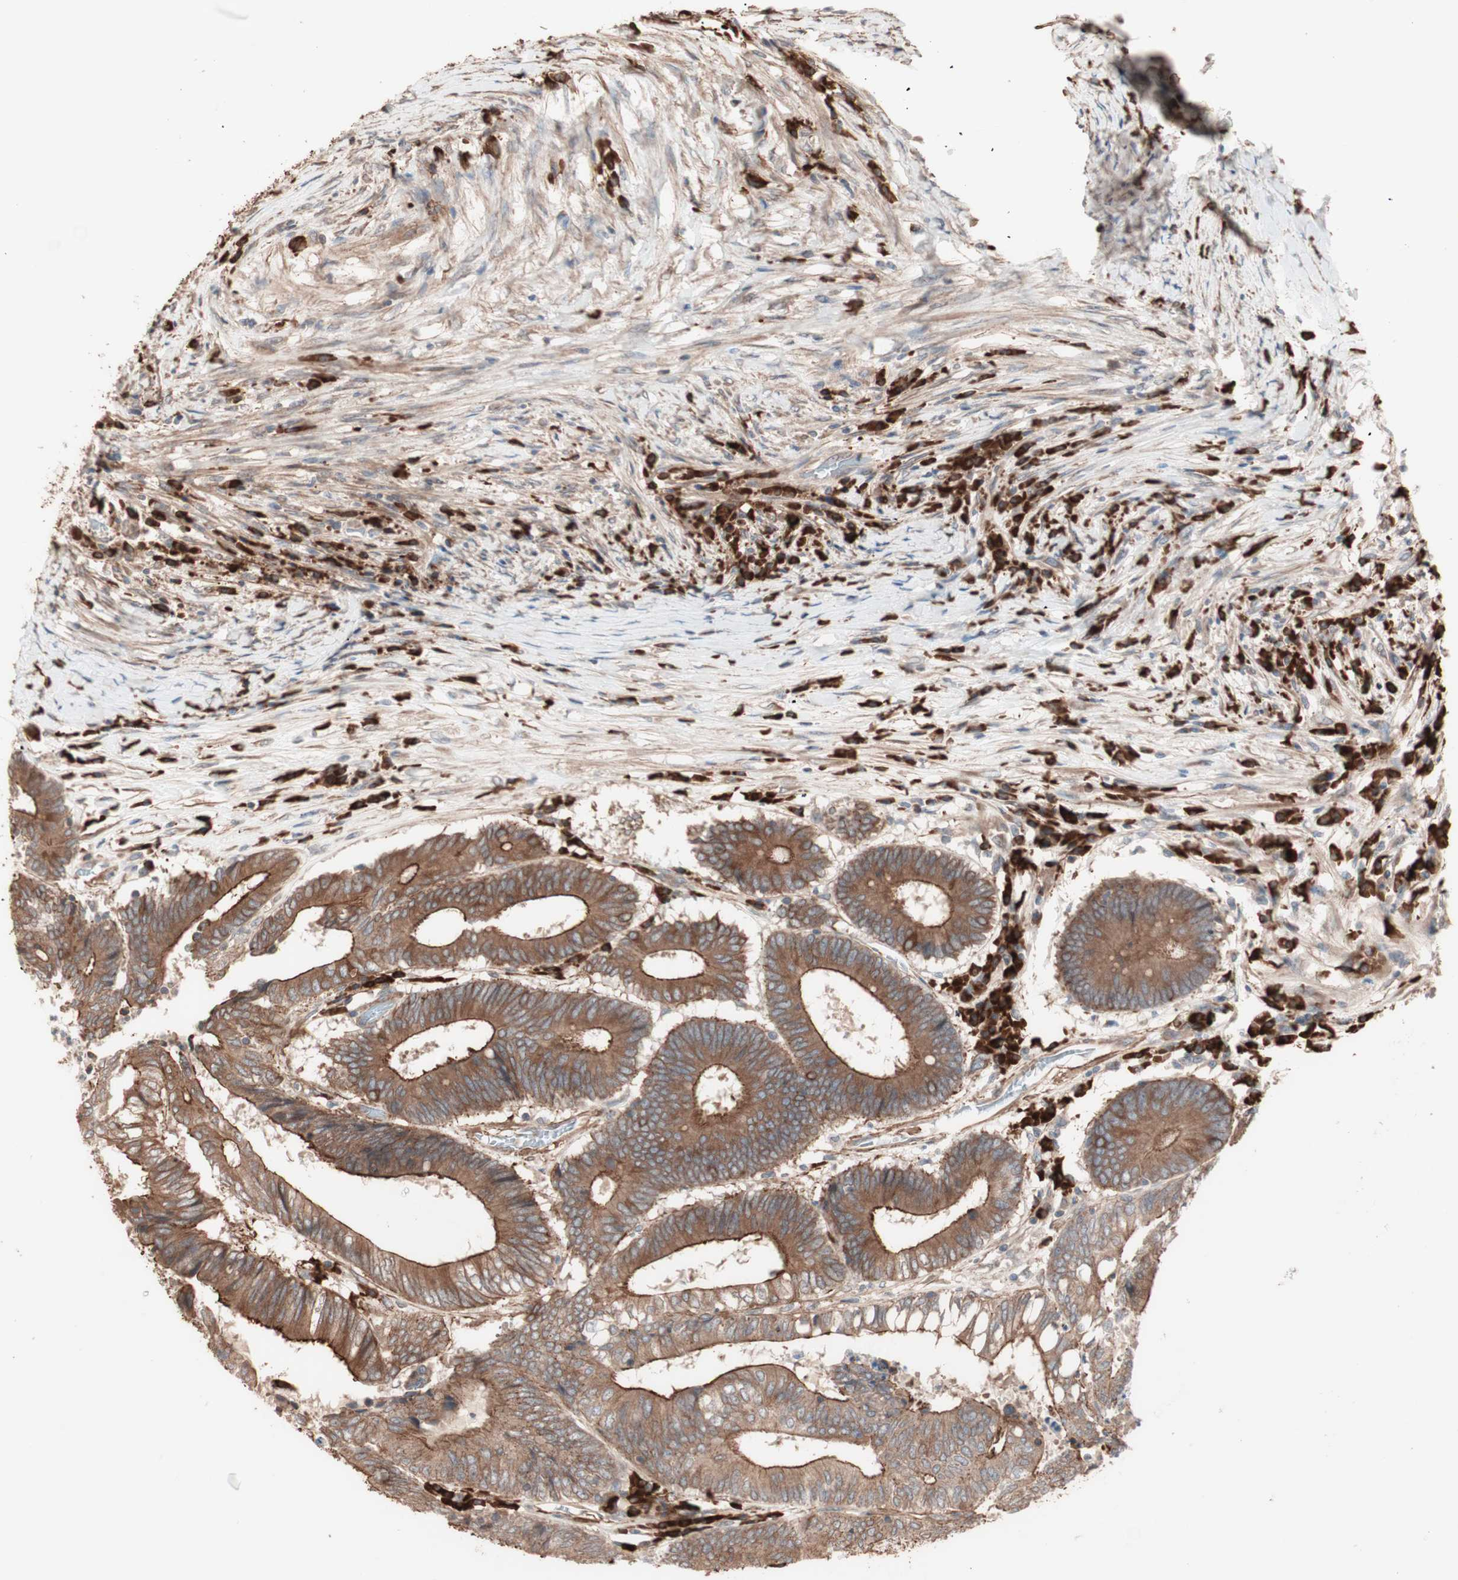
{"staining": {"intensity": "moderate", "quantity": ">75%", "location": "cytoplasmic/membranous"}, "tissue": "colorectal cancer", "cell_type": "Tumor cells", "image_type": "cancer", "snomed": [{"axis": "morphology", "description": "Adenocarcinoma, NOS"}, {"axis": "topography", "description": "Rectum"}], "caption": "A high-resolution image shows immunohistochemistry staining of colorectal adenocarcinoma, which exhibits moderate cytoplasmic/membranous staining in about >75% of tumor cells.", "gene": "ALG5", "patient": {"sex": "male", "age": 63}}